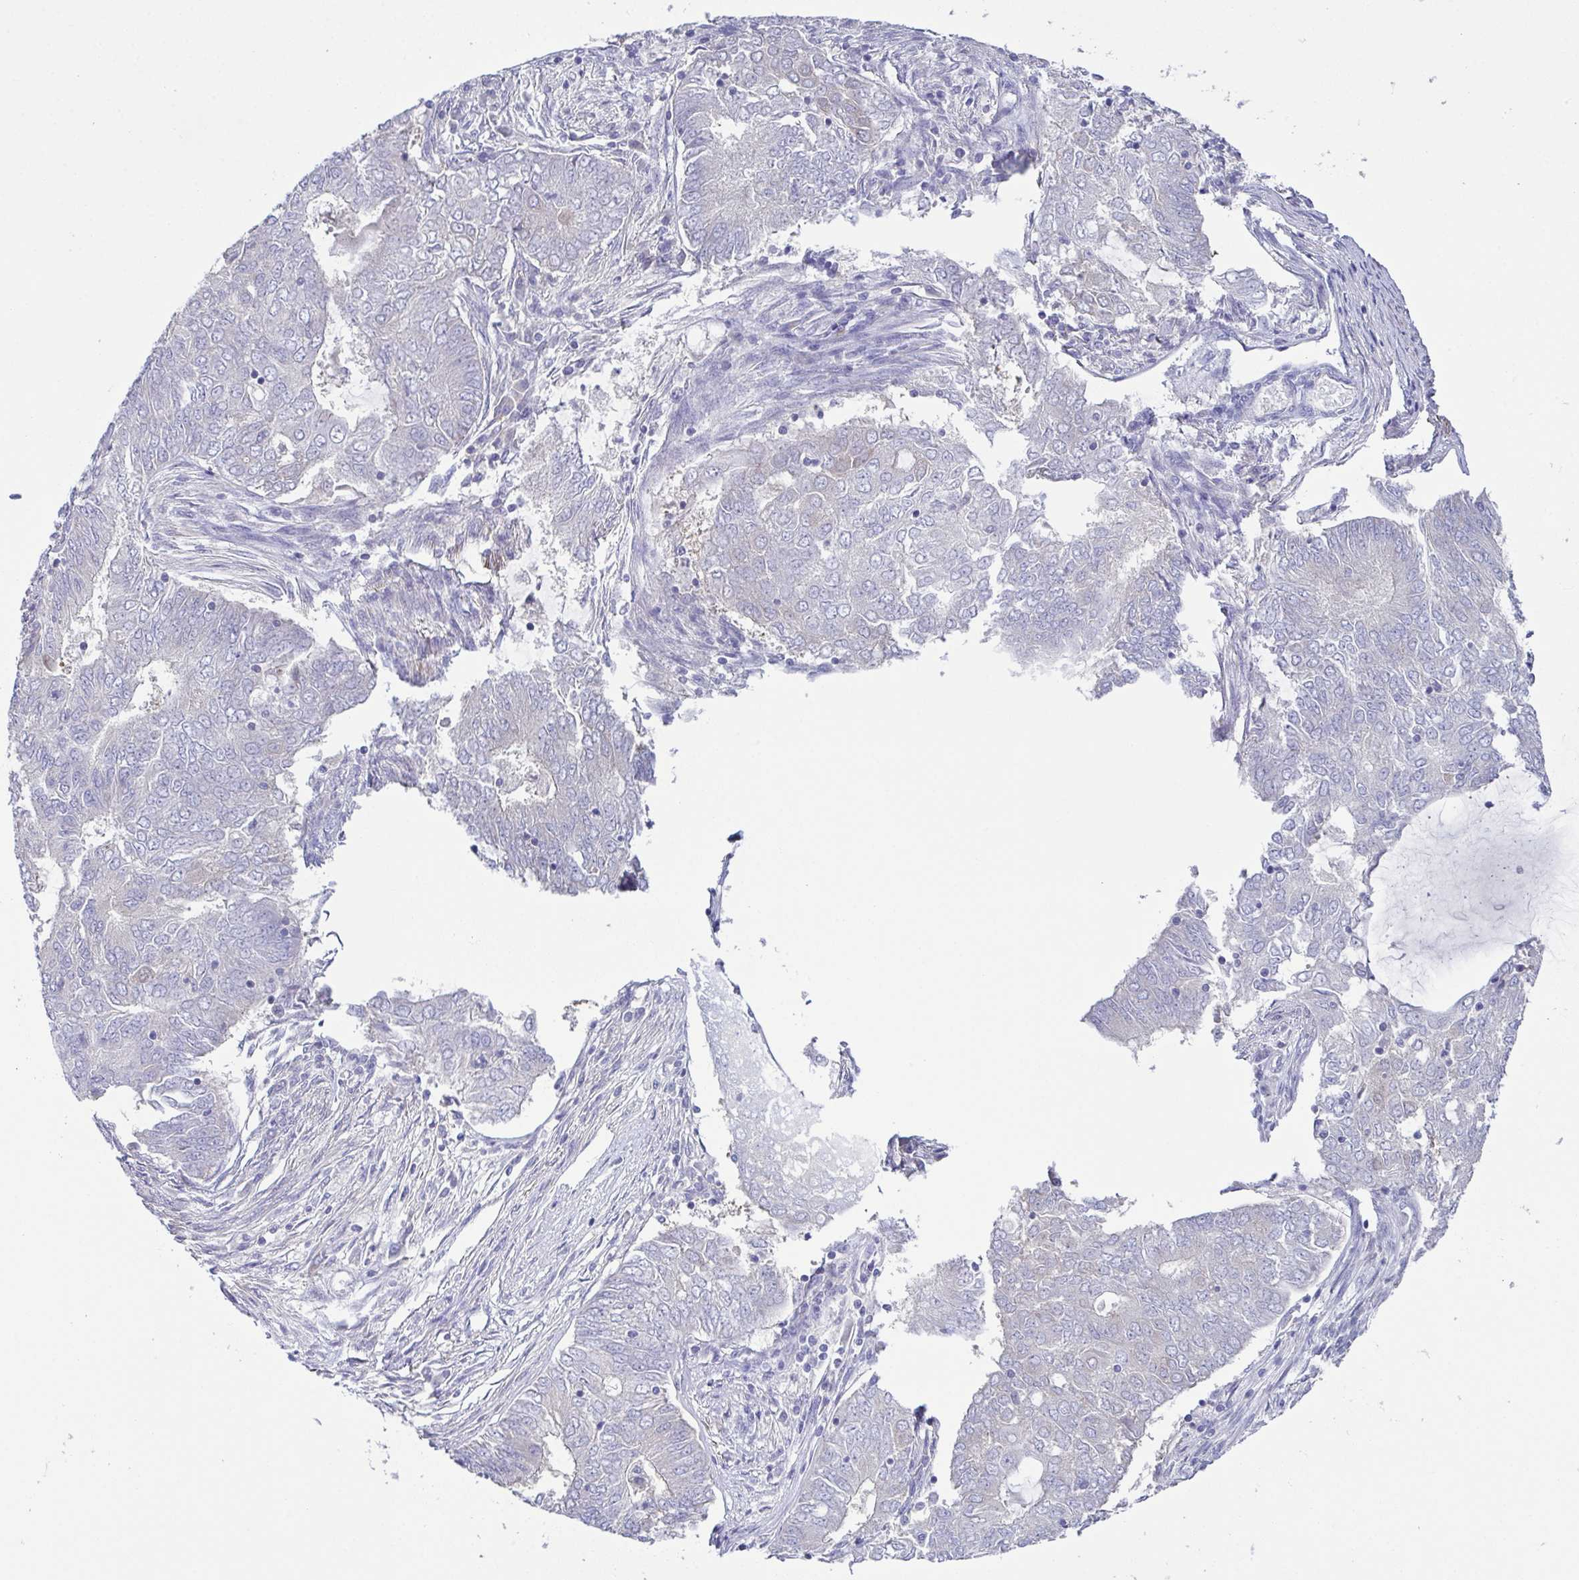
{"staining": {"intensity": "negative", "quantity": "none", "location": "none"}, "tissue": "endometrial cancer", "cell_type": "Tumor cells", "image_type": "cancer", "snomed": [{"axis": "morphology", "description": "Adenocarcinoma, NOS"}, {"axis": "topography", "description": "Endometrium"}], "caption": "The image displays no staining of tumor cells in endometrial cancer.", "gene": "CFAP97D1", "patient": {"sex": "female", "age": 62}}